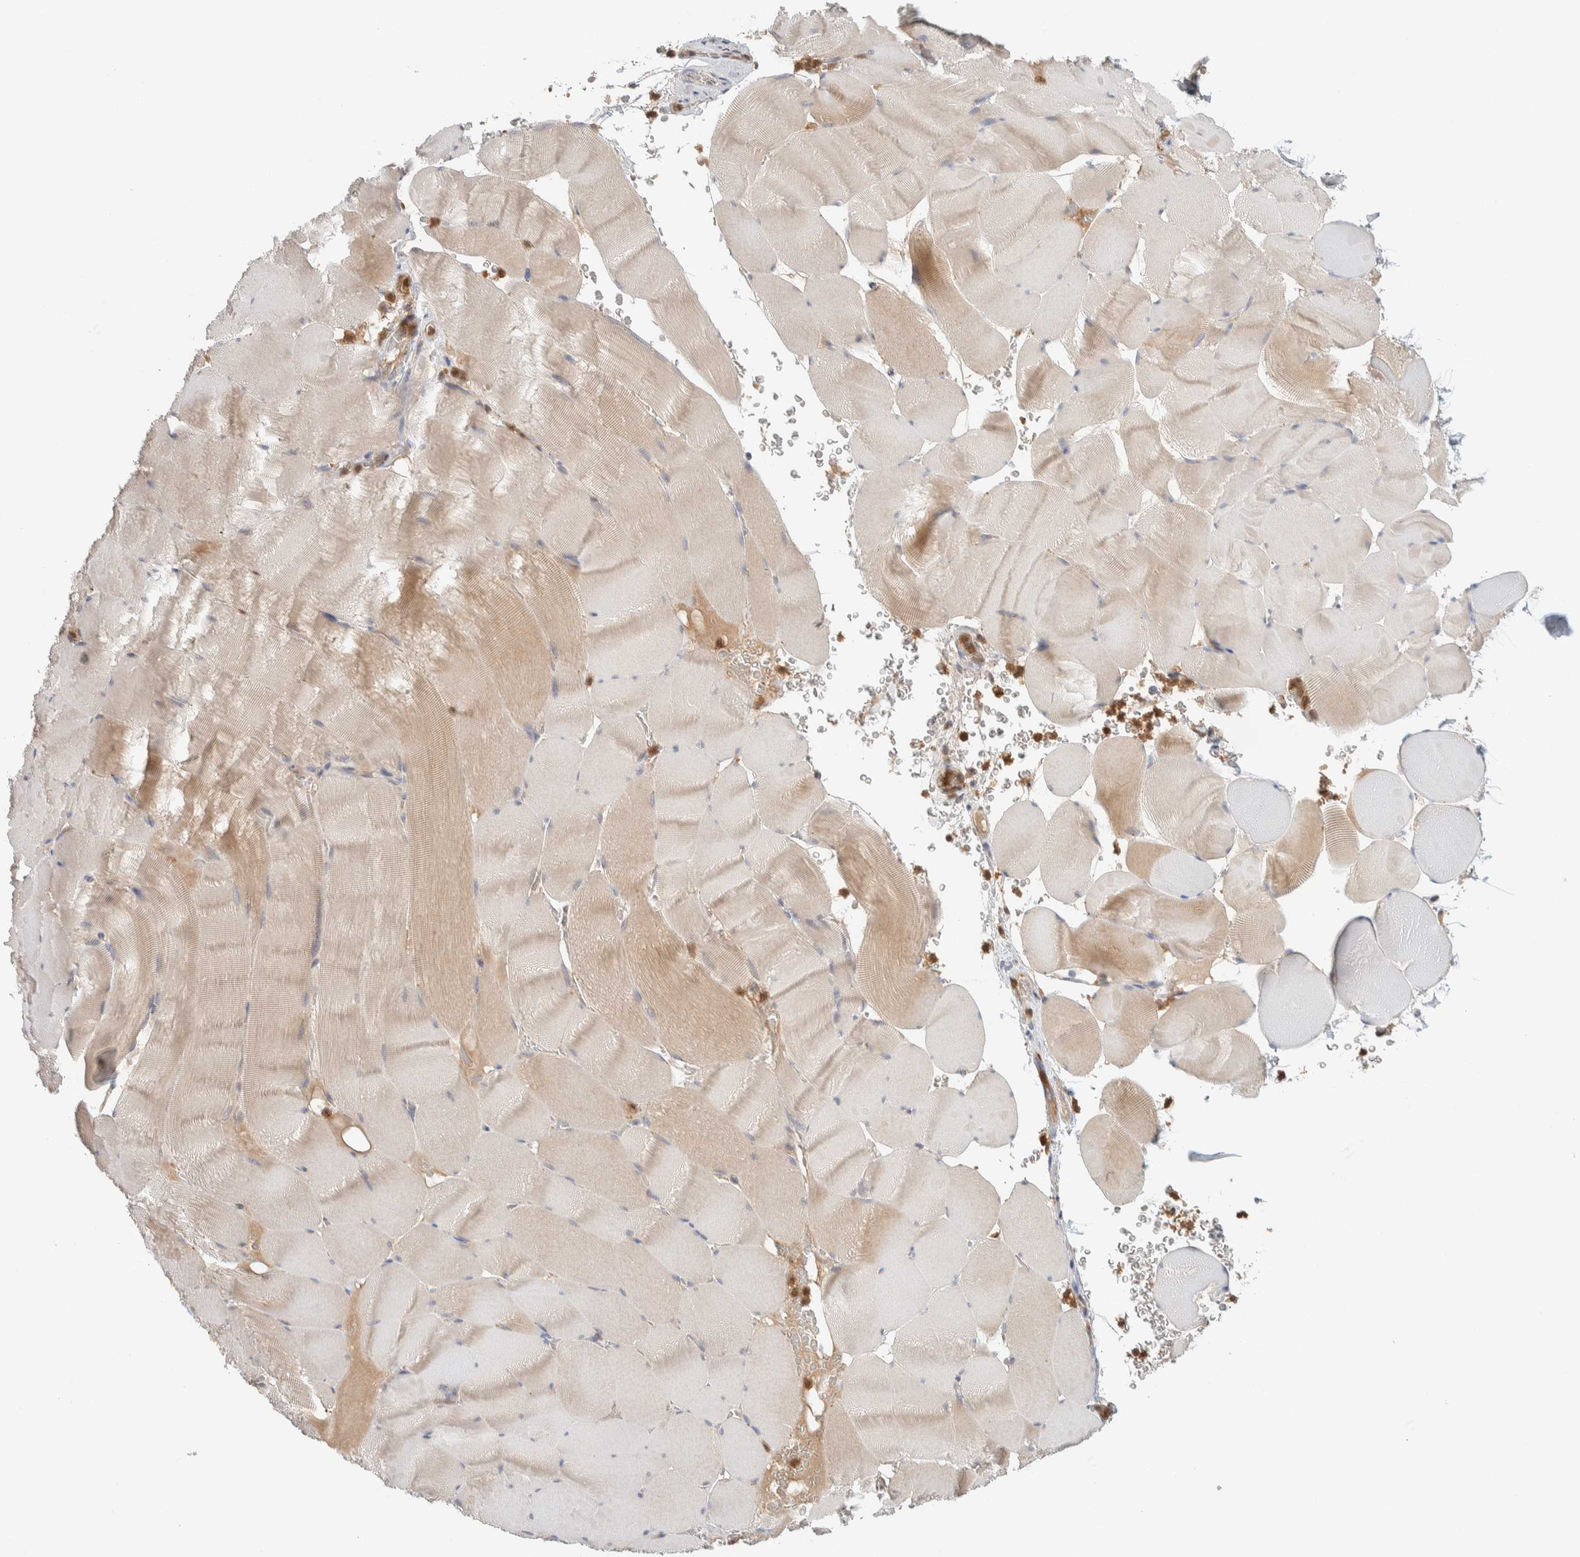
{"staining": {"intensity": "moderate", "quantity": "<25%", "location": "cytoplasmic/membranous"}, "tissue": "skeletal muscle", "cell_type": "Myocytes", "image_type": "normal", "snomed": [{"axis": "morphology", "description": "Normal tissue, NOS"}, {"axis": "topography", "description": "Skeletal muscle"}], "caption": "Myocytes demonstrate low levels of moderate cytoplasmic/membranous expression in about <25% of cells in benign skeletal muscle. (Stains: DAB in brown, nuclei in blue, Microscopy: brightfield microscopy at high magnification).", "gene": "GCLM", "patient": {"sex": "male", "age": 62}}